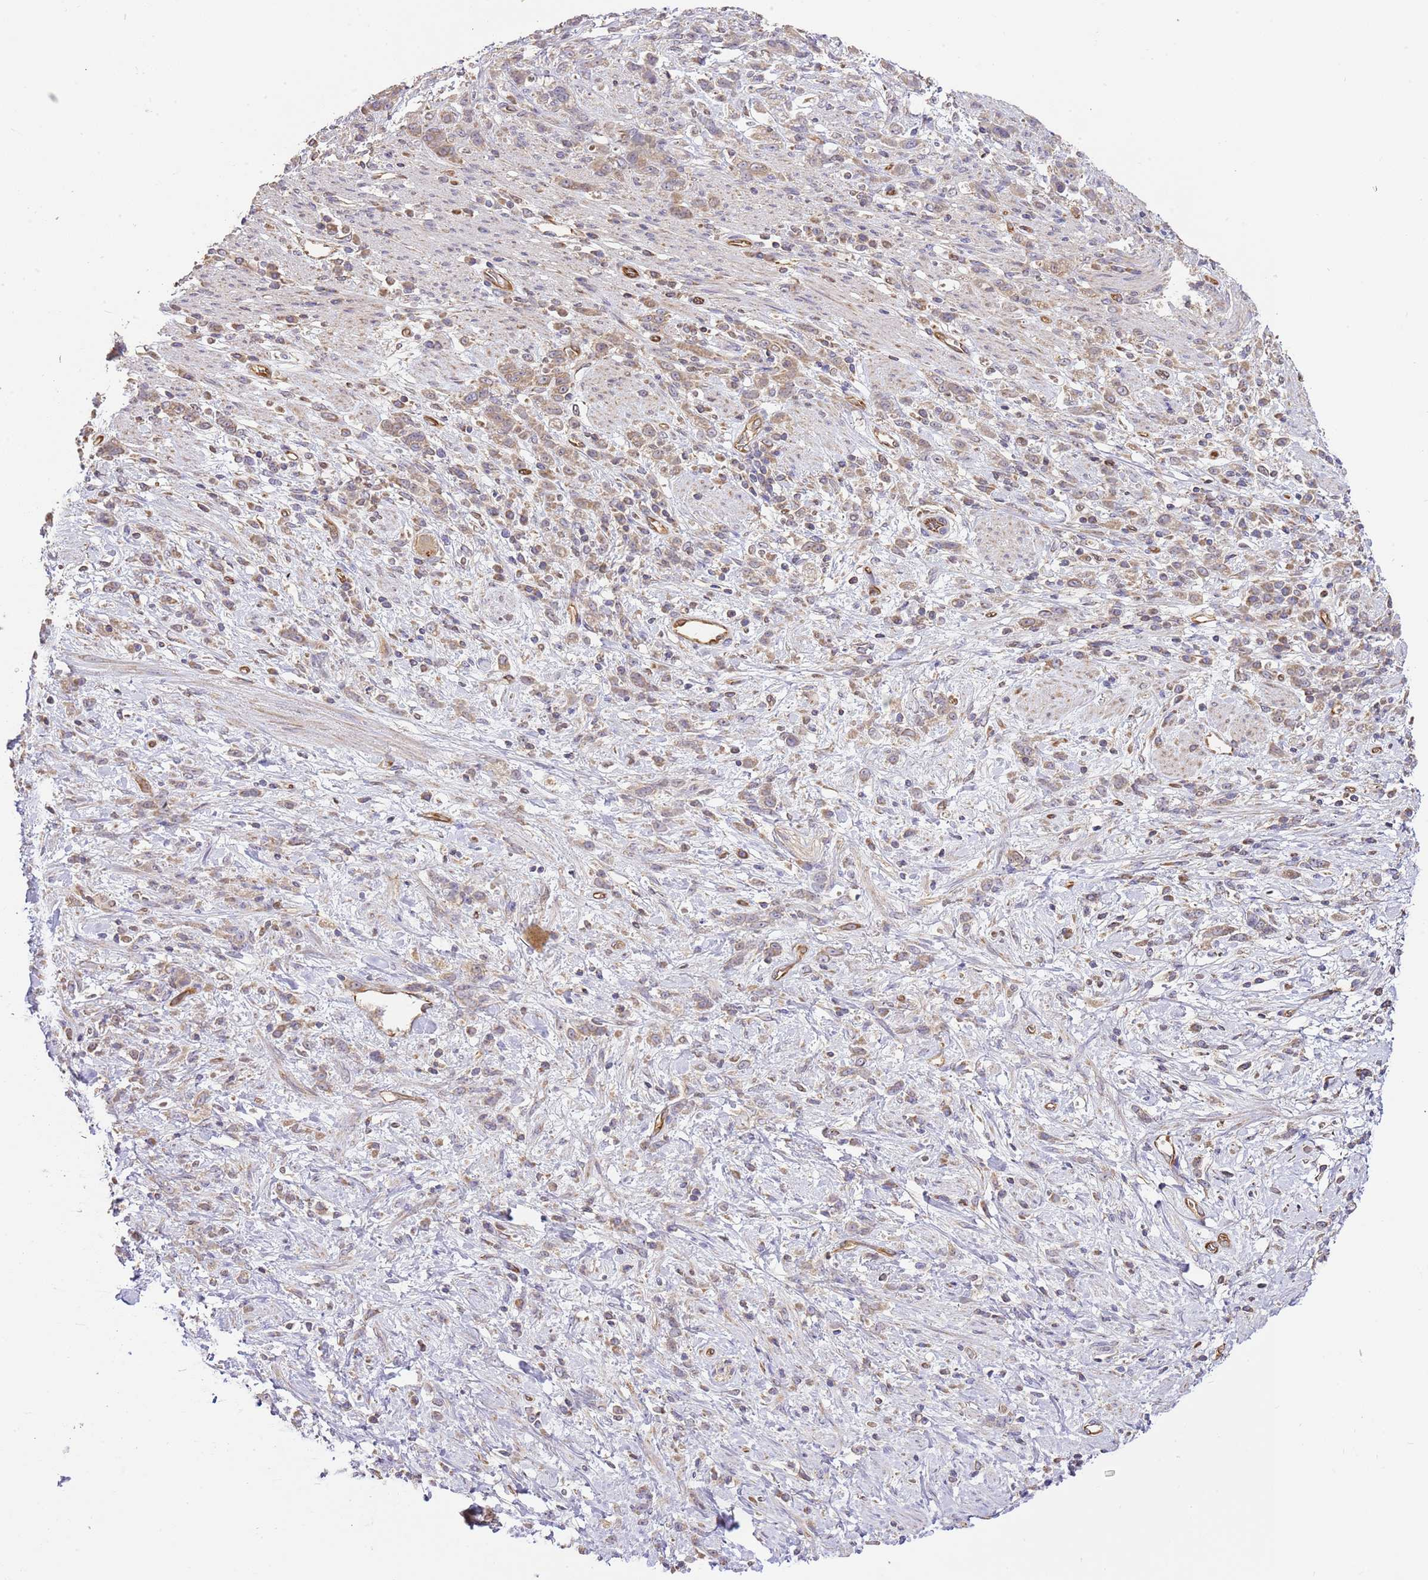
{"staining": {"intensity": "moderate", "quantity": "<25%", "location": "cytoplasmic/membranous"}, "tissue": "stomach cancer", "cell_type": "Tumor cells", "image_type": "cancer", "snomed": [{"axis": "morphology", "description": "Adenocarcinoma, NOS"}, {"axis": "topography", "description": "Stomach"}], "caption": "This is an image of immunohistochemistry (IHC) staining of adenocarcinoma (stomach), which shows moderate expression in the cytoplasmic/membranous of tumor cells.", "gene": "DOCK9", "patient": {"sex": "female", "age": 60}}